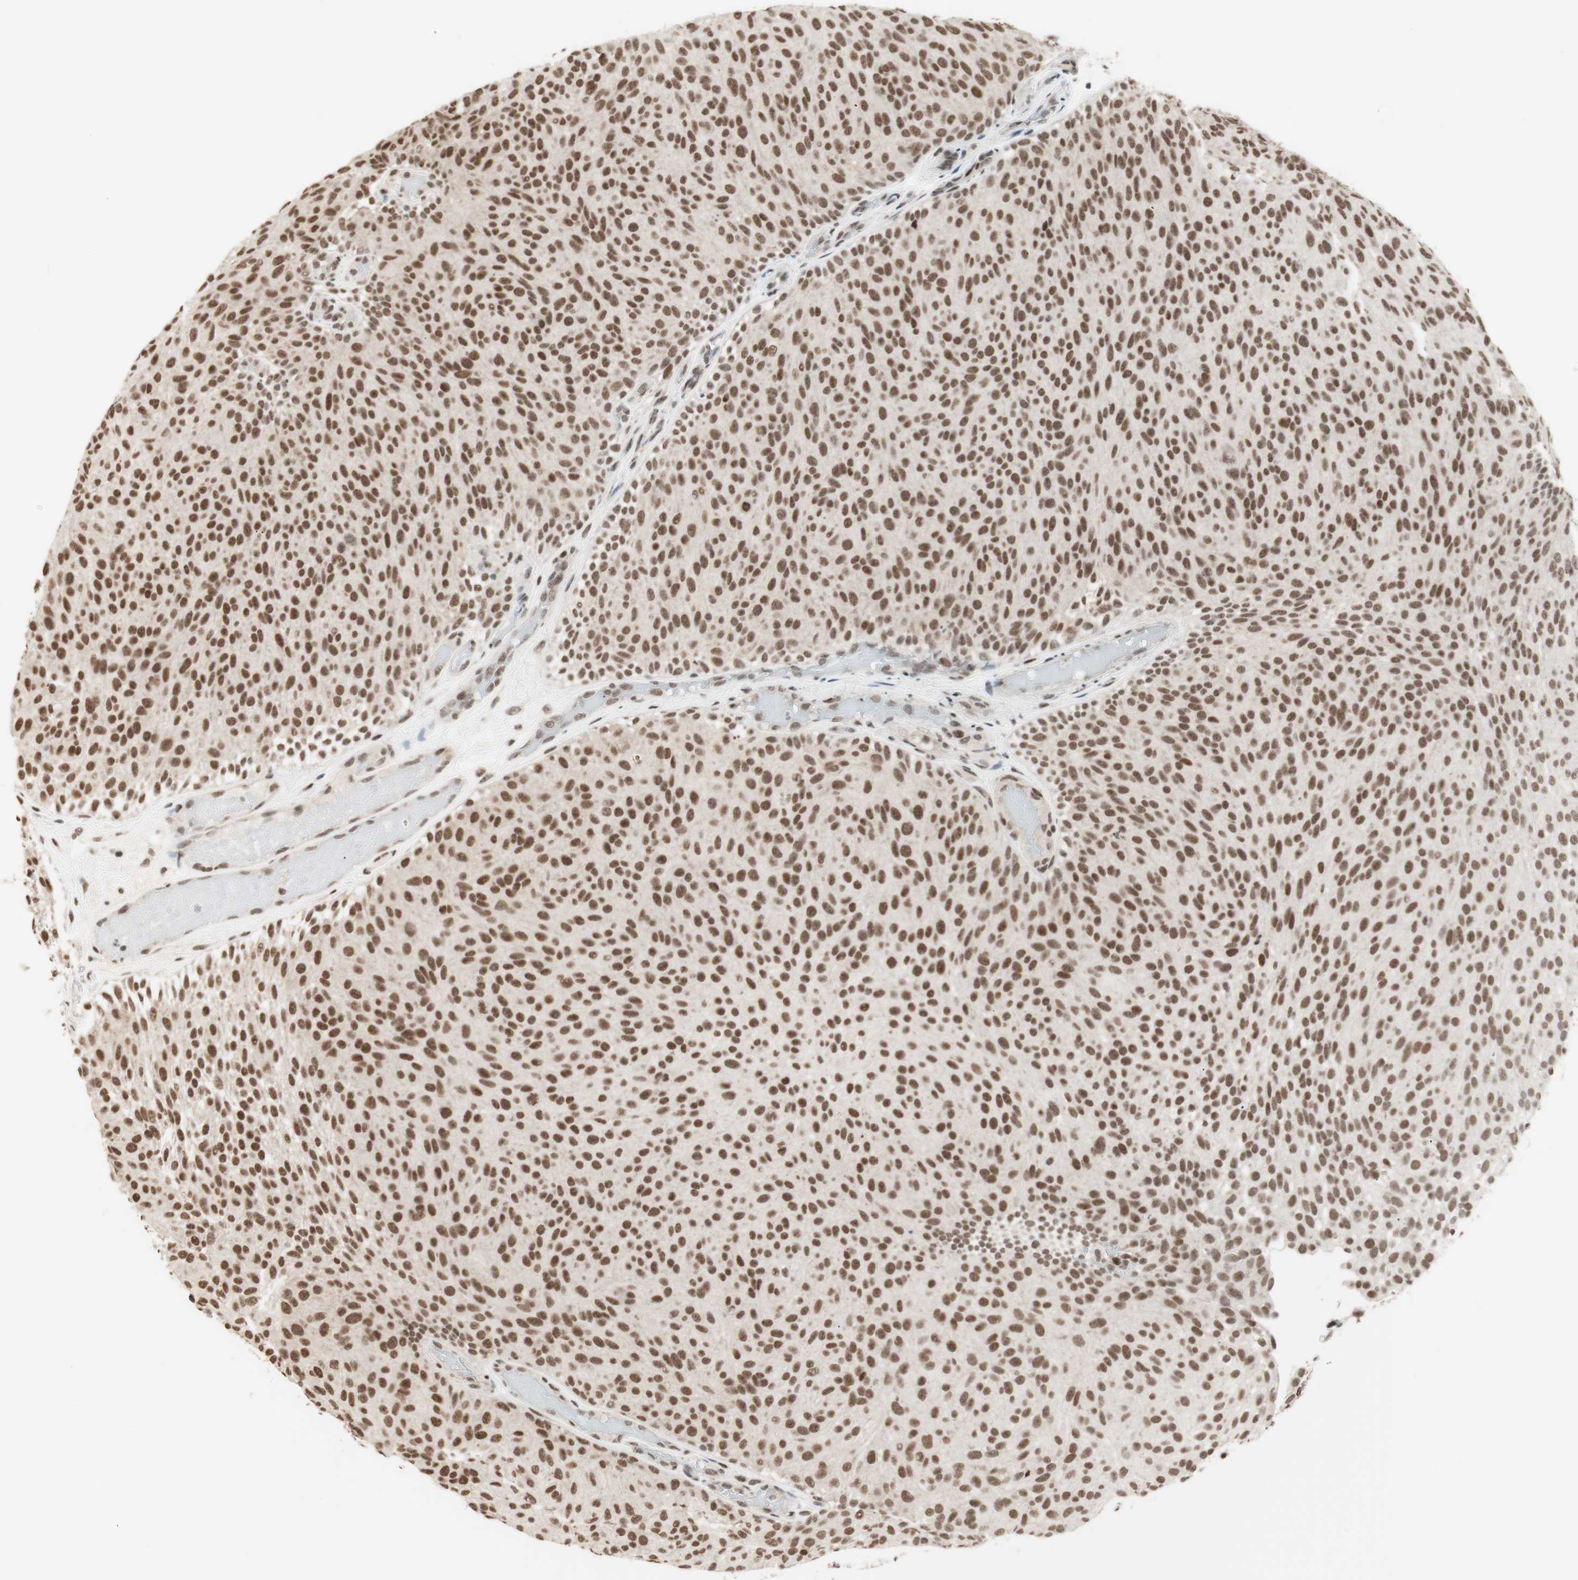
{"staining": {"intensity": "strong", "quantity": ">75%", "location": "nuclear"}, "tissue": "urothelial cancer", "cell_type": "Tumor cells", "image_type": "cancer", "snomed": [{"axis": "morphology", "description": "Urothelial carcinoma, Low grade"}, {"axis": "topography", "description": "Urinary bladder"}], "caption": "High-power microscopy captured an IHC image of urothelial cancer, revealing strong nuclear positivity in about >75% of tumor cells.", "gene": "SMARCE1", "patient": {"sex": "male", "age": 78}}